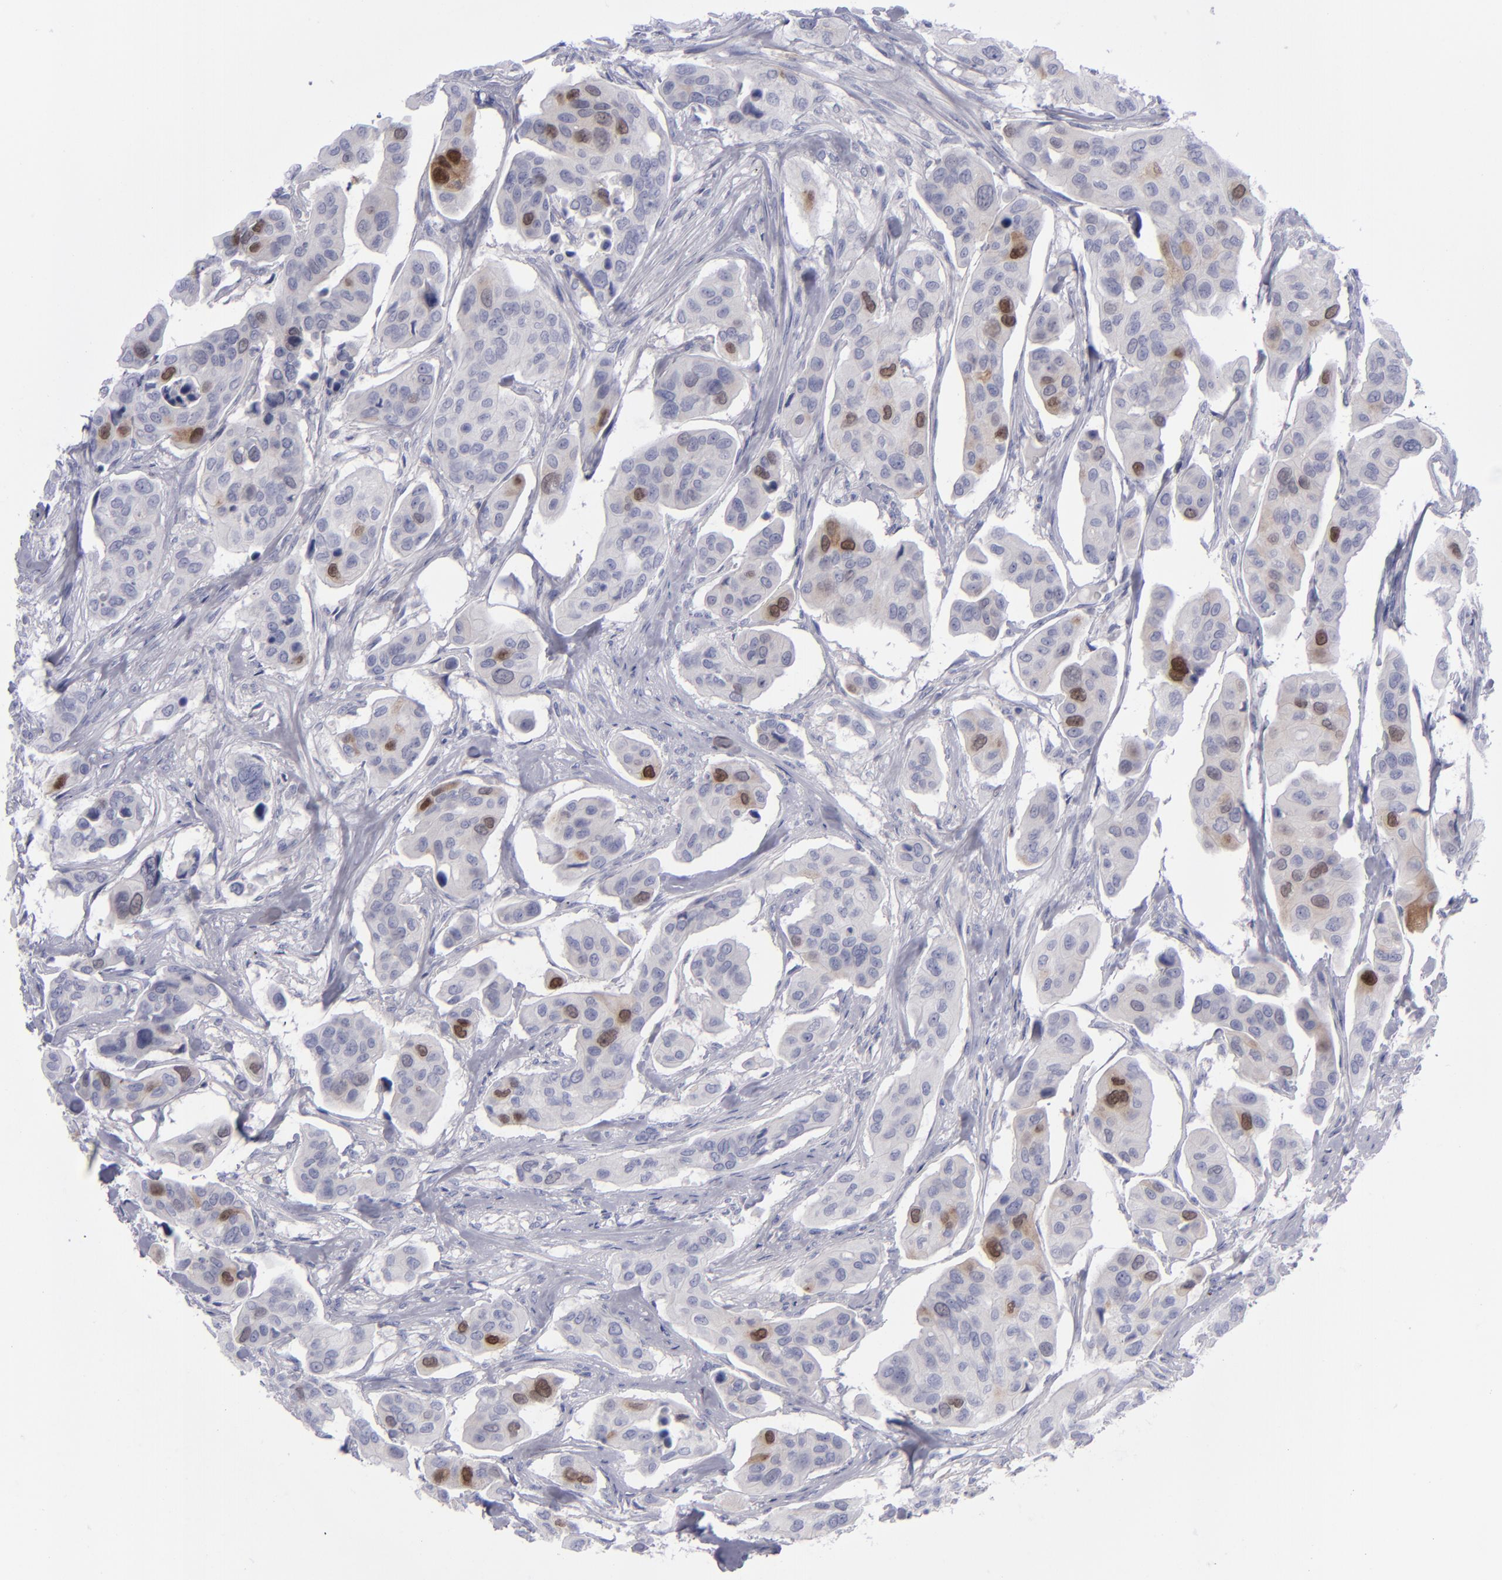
{"staining": {"intensity": "moderate", "quantity": "<25%", "location": "nuclear"}, "tissue": "urothelial cancer", "cell_type": "Tumor cells", "image_type": "cancer", "snomed": [{"axis": "morphology", "description": "Adenocarcinoma, NOS"}, {"axis": "topography", "description": "Urinary bladder"}], "caption": "Adenocarcinoma stained with immunohistochemistry (IHC) exhibits moderate nuclear expression in about <25% of tumor cells. (Stains: DAB (3,3'-diaminobenzidine) in brown, nuclei in blue, Microscopy: brightfield microscopy at high magnification).", "gene": "AURKA", "patient": {"sex": "male", "age": 61}}